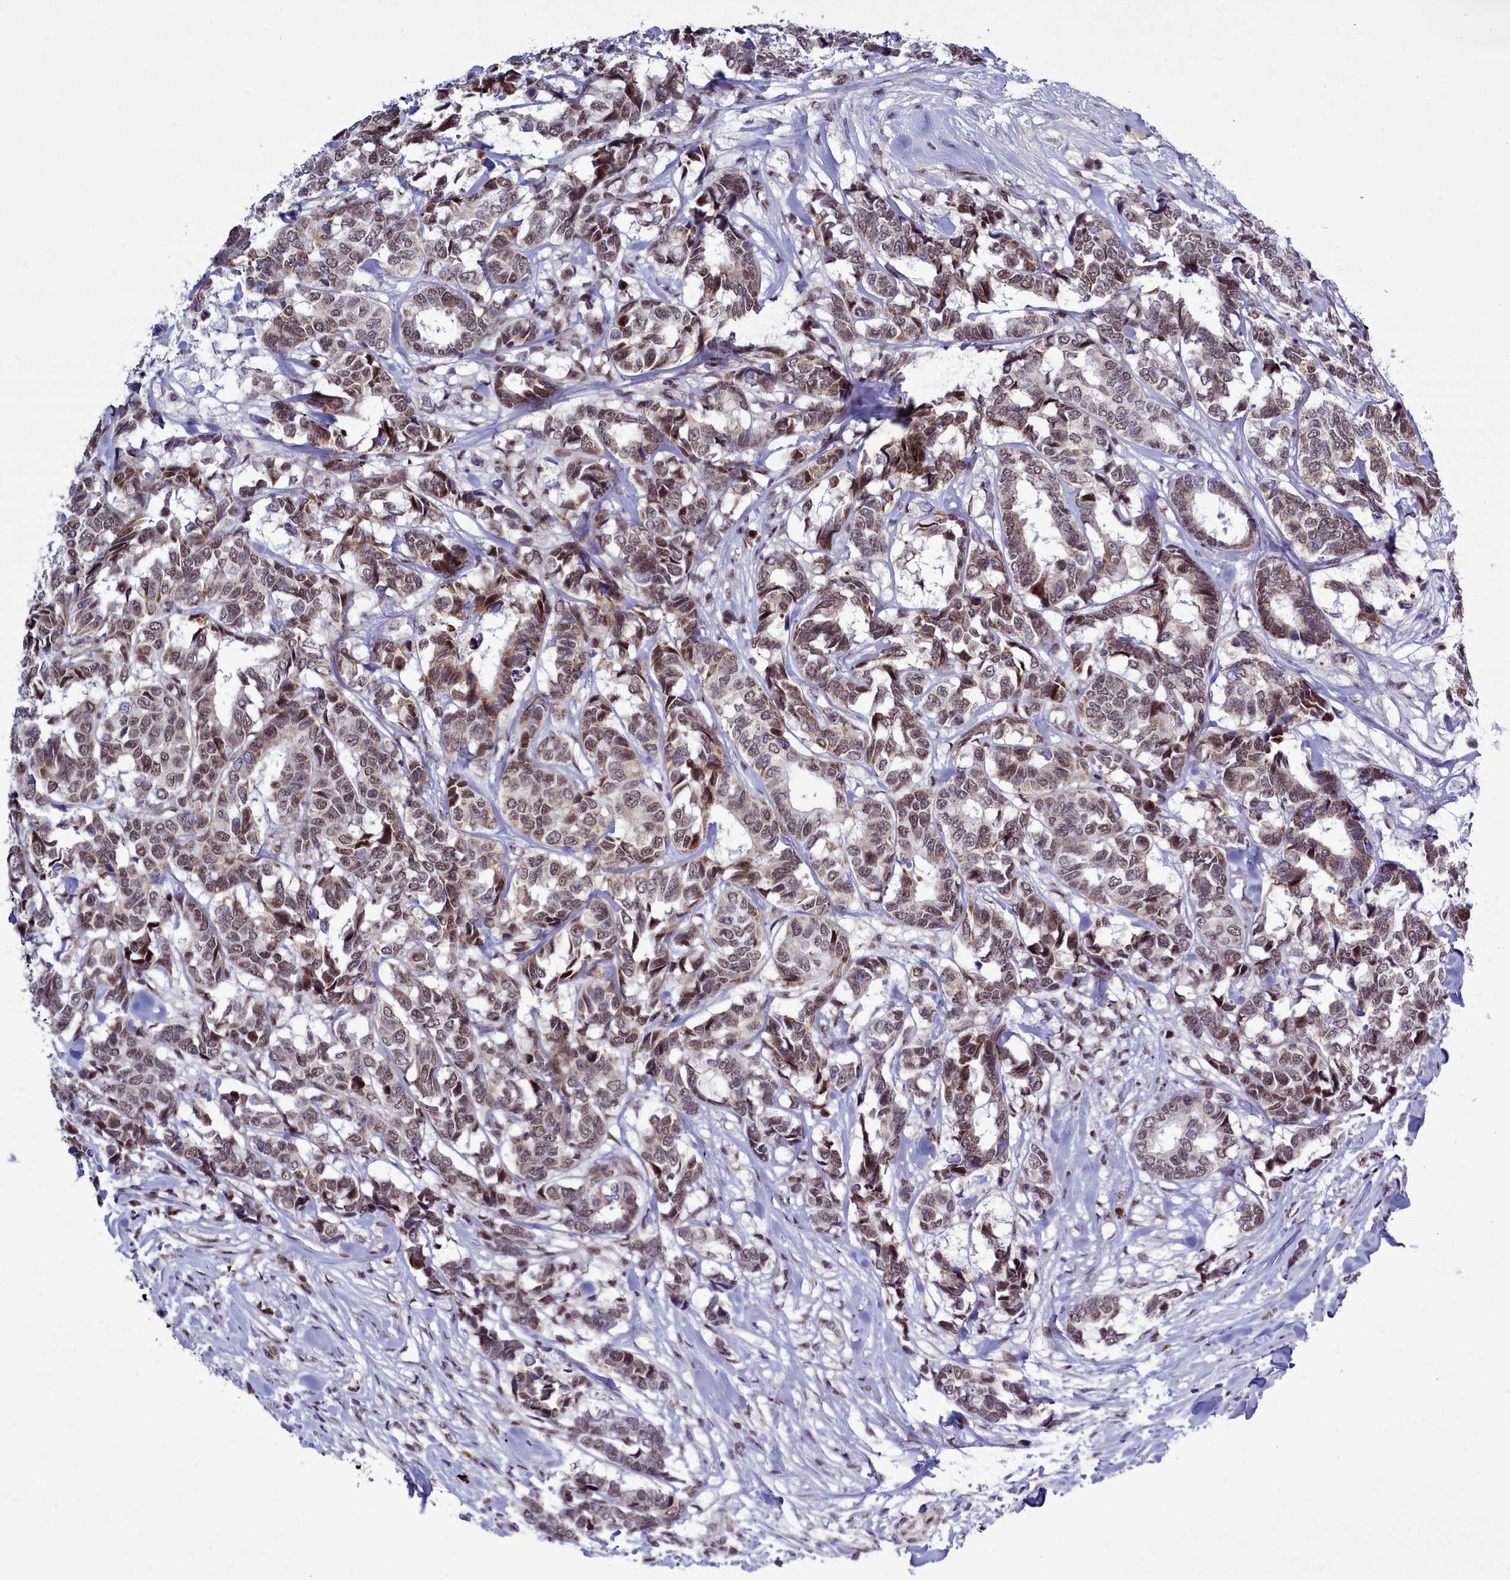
{"staining": {"intensity": "moderate", "quantity": ">75%", "location": "cytoplasmic/membranous,nuclear"}, "tissue": "breast cancer", "cell_type": "Tumor cells", "image_type": "cancer", "snomed": [{"axis": "morphology", "description": "Duct carcinoma"}, {"axis": "topography", "description": "Breast"}], "caption": "Immunohistochemical staining of breast intraductal carcinoma reveals moderate cytoplasmic/membranous and nuclear protein expression in about >75% of tumor cells. The protein of interest is shown in brown color, while the nuclei are stained blue.", "gene": "POM121L2", "patient": {"sex": "female", "age": 87}}